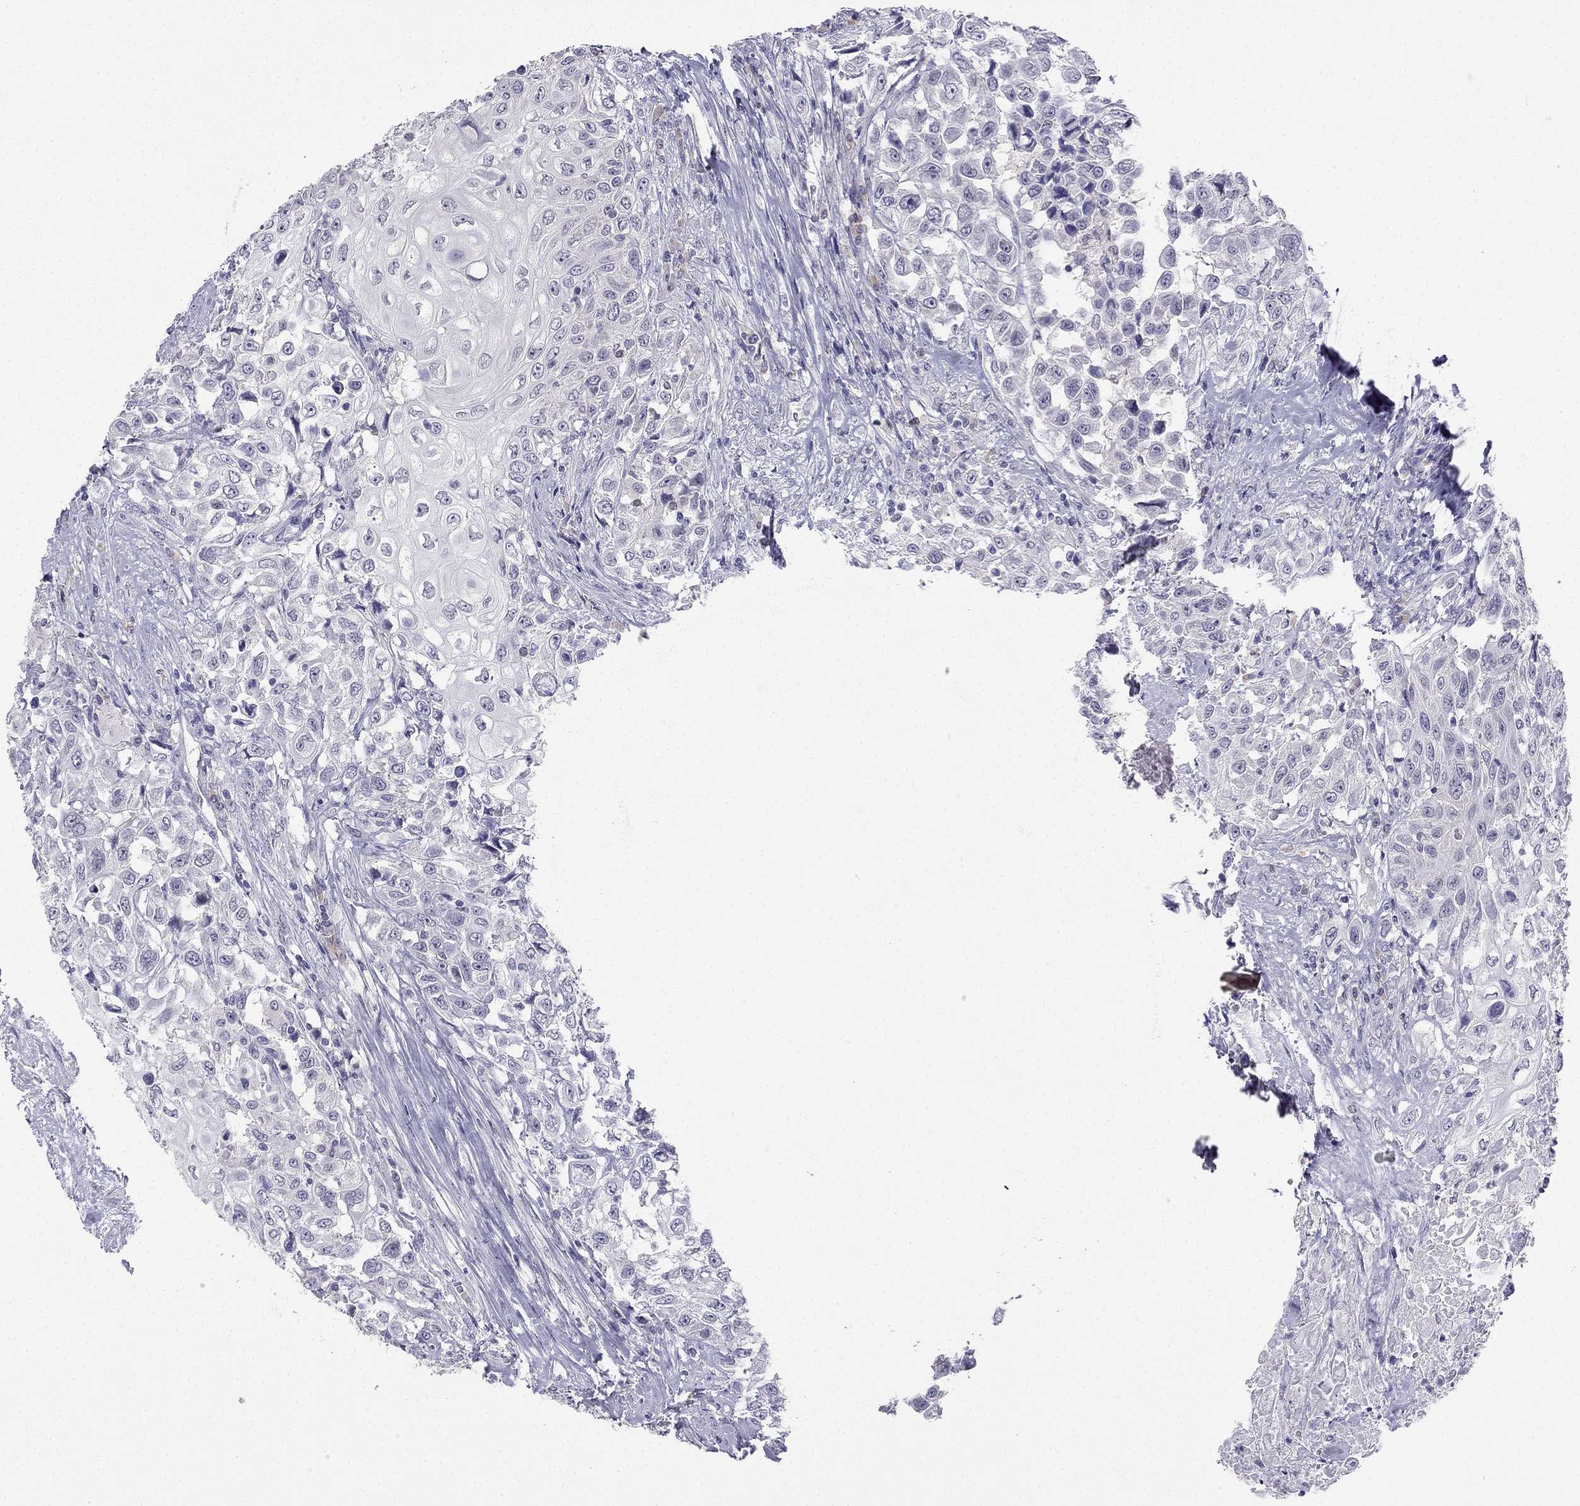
{"staining": {"intensity": "negative", "quantity": "none", "location": "none"}, "tissue": "urothelial cancer", "cell_type": "Tumor cells", "image_type": "cancer", "snomed": [{"axis": "morphology", "description": "Urothelial carcinoma, High grade"}, {"axis": "topography", "description": "Urinary bladder"}], "caption": "High magnification brightfield microscopy of high-grade urothelial carcinoma stained with DAB (3,3'-diaminobenzidine) (brown) and counterstained with hematoxylin (blue): tumor cells show no significant expression. (DAB immunohistochemistry (IHC) with hematoxylin counter stain).", "gene": "C16orf89", "patient": {"sex": "female", "age": 56}}